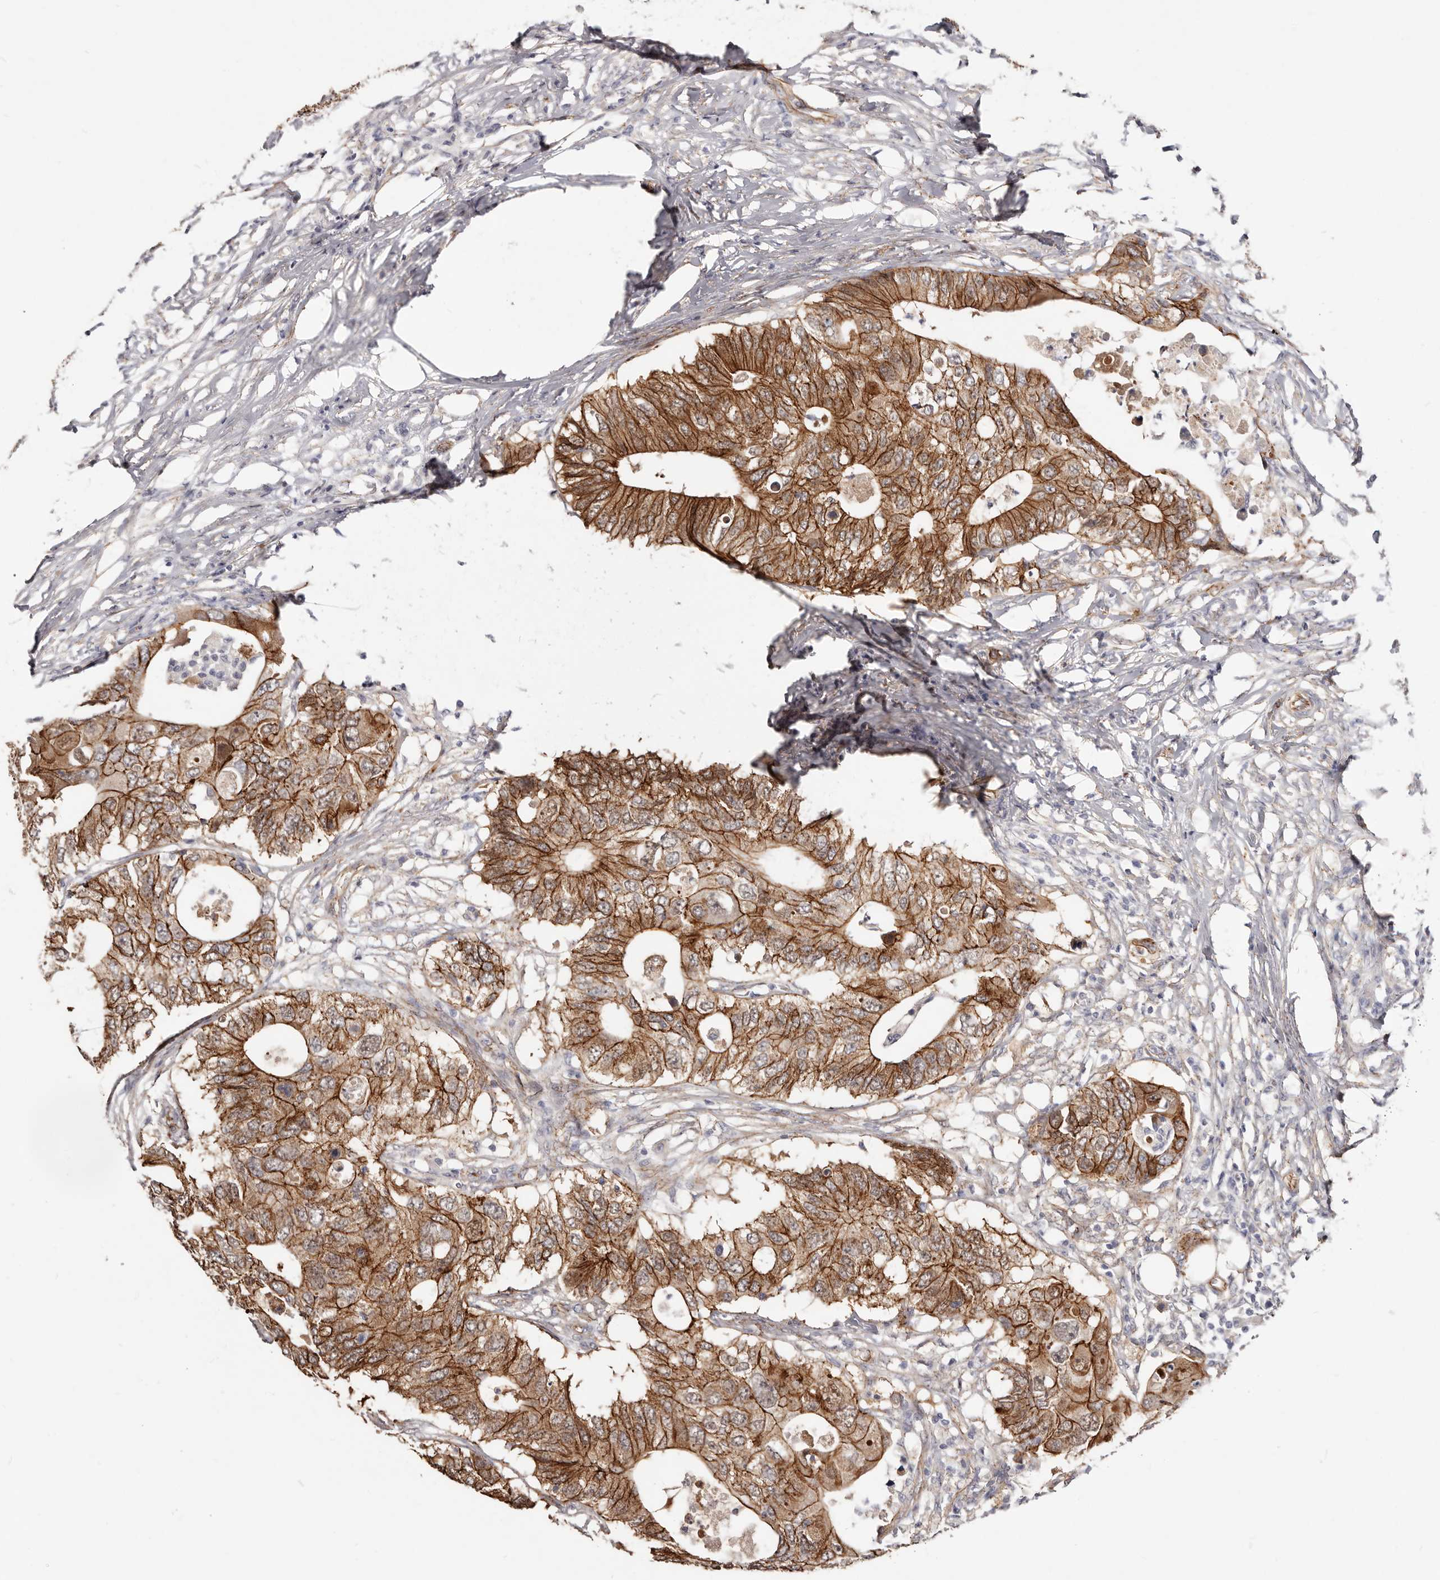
{"staining": {"intensity": "strong", "quantity": ">75%", "location": "cytoplasmic/membranous"}, "tissue": "colorectal cancer", "cell_type": "Tumor cells", "image_type": "cancer", "snomed": [{"axis": "morphology", "description": "Adenocarcinoma, NOS"}, {"axis": "topography", "description": "Colon"}], "caption": "Colorectal cancer stained with a protein marker reveals strong staining in tumor cells.", "gene": "CTNNB1", "patient": {"sex": "male", "age": 71}}